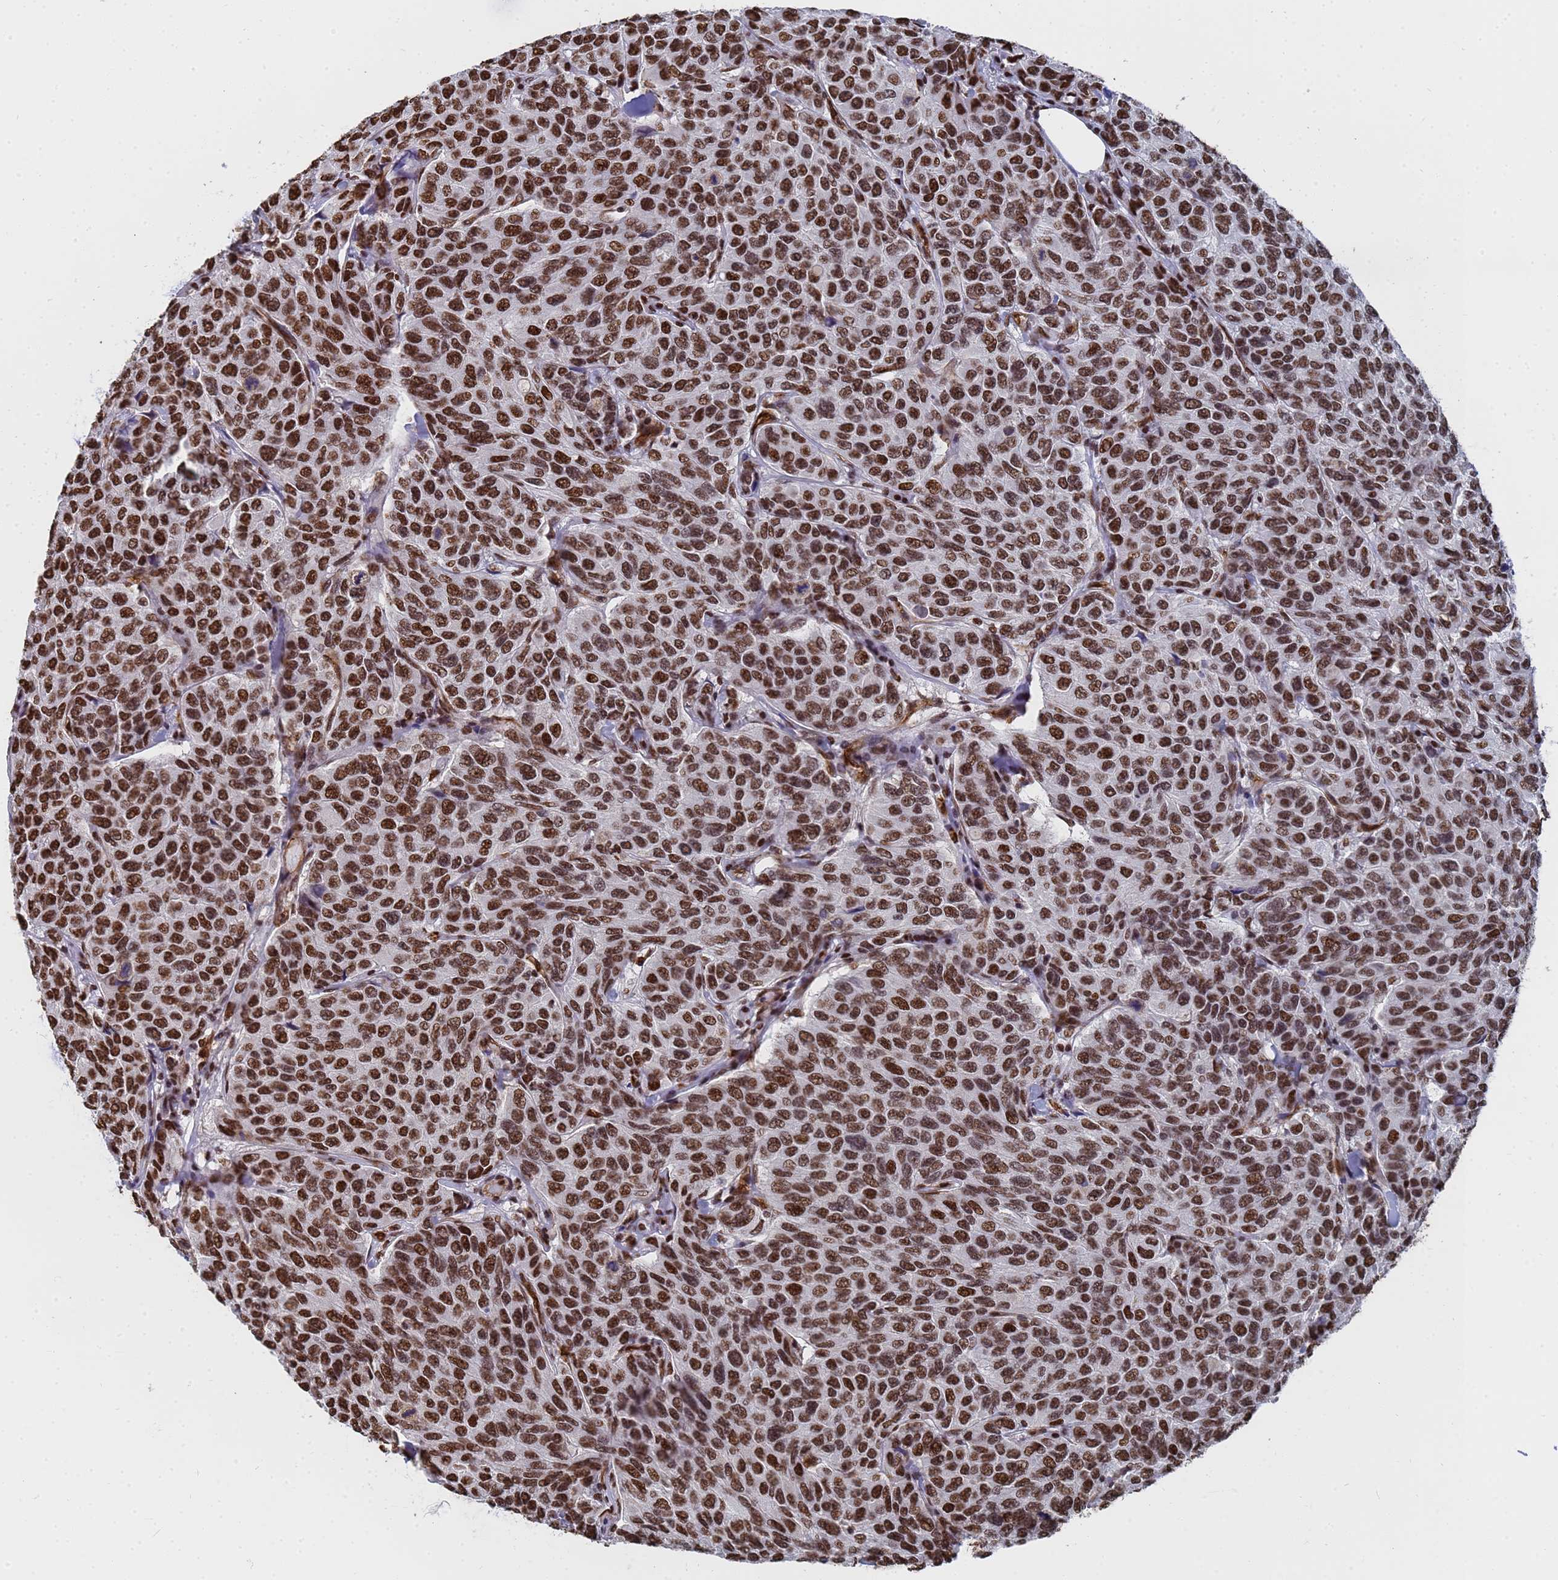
{"staining": {"intensity": "strong", "quantity": ">75%", "location": "nuclear"}, "tissue": "breast cancer", "cell_type": "Tumor cells", "image_type": "cancer", "snomed": [{"axis": "morphology", "description": "Duct carcinoma"}, {"axis": "topography", "description": "Breast"}], "caption": "This photomicrograph exhibits immunohistochemistry staining of breast cancer, with high strong nuclear staining in about >75% of tumor cells.", "gene": "RAVER2", "patient": {"sex": "female", "age": 55}}